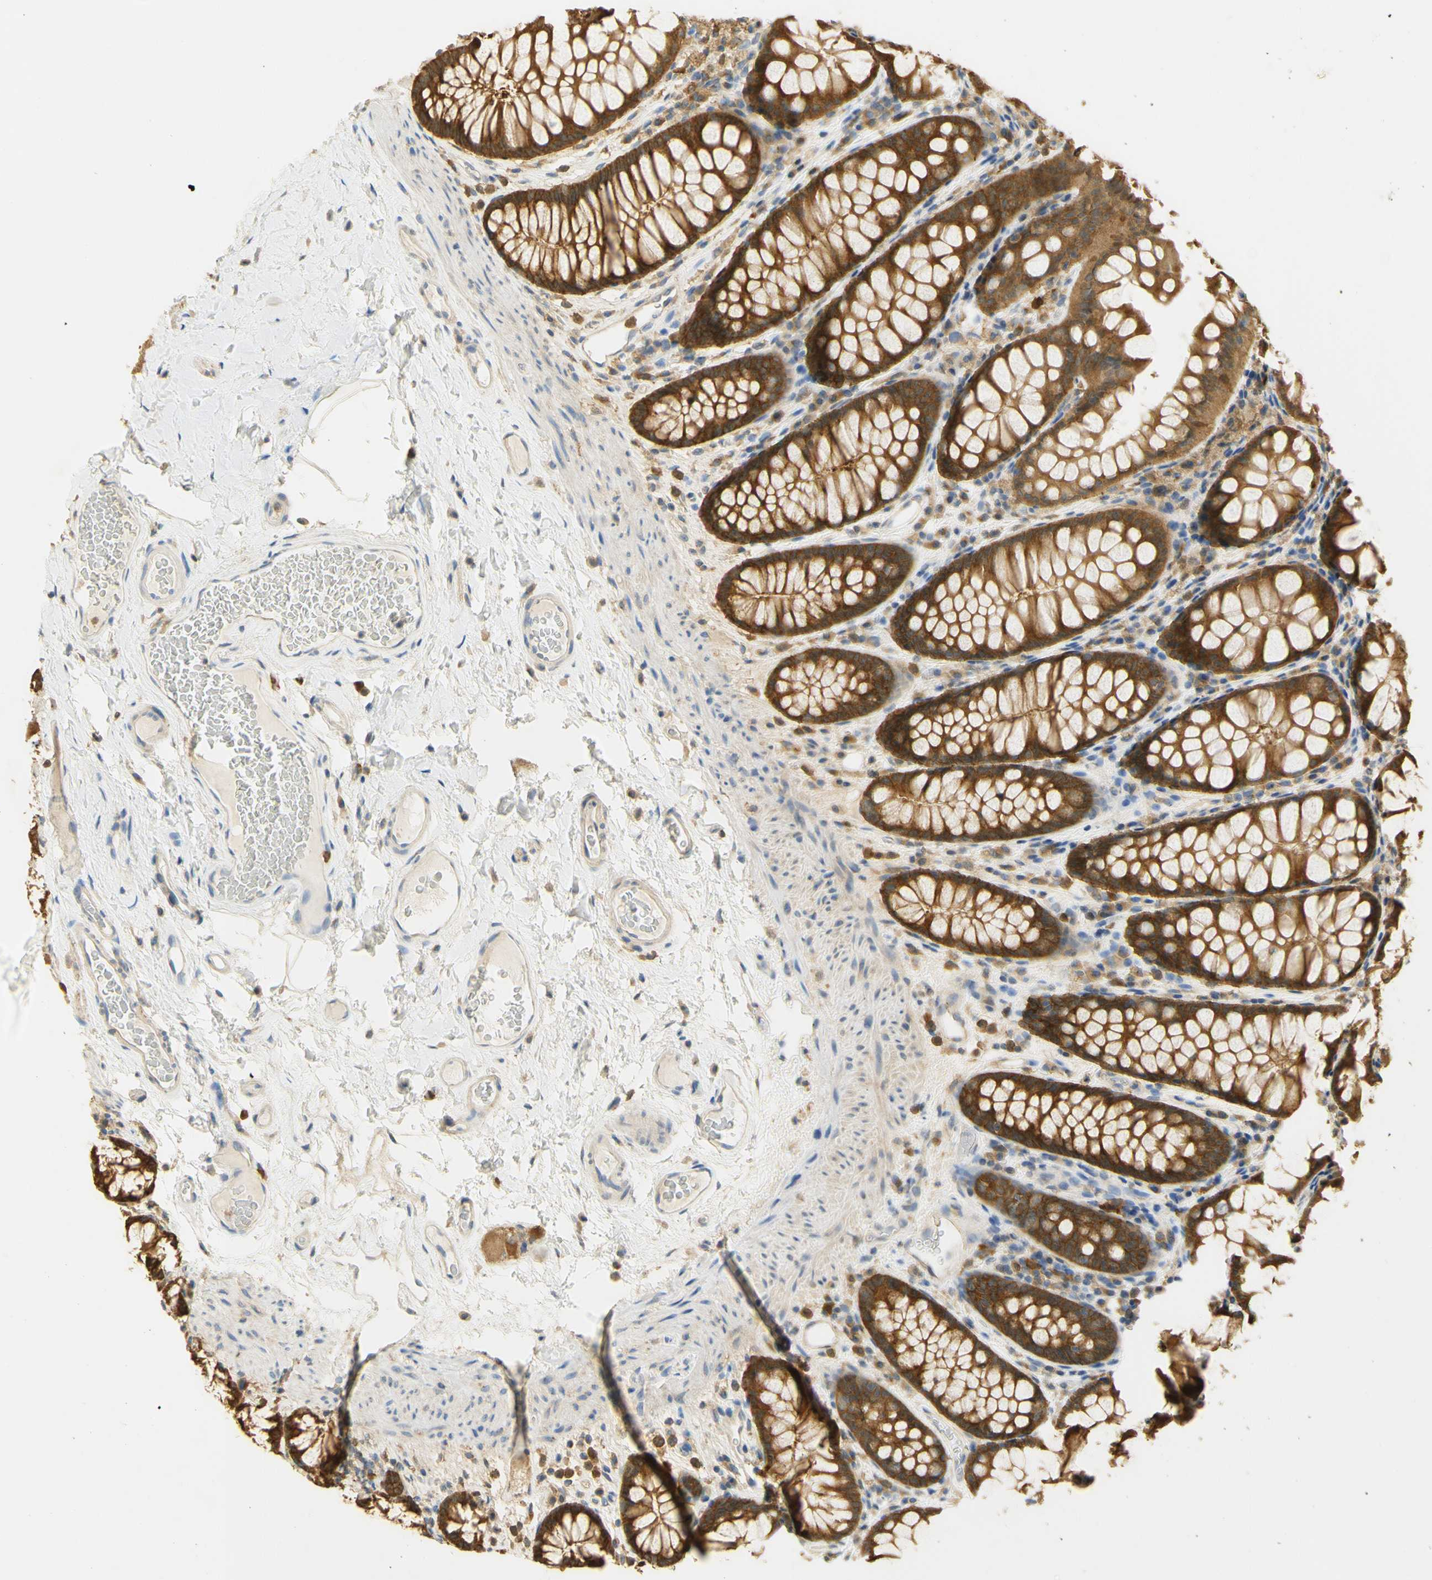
{"staining": {"intensity": "negative", "quantity": "none", "location": "none"}, "tissue": "colon", "cell_type": "Endothelial cells", "image_type": "normal", "snomed": [{"axis": "morphology", "description": "Normal tissue, NOS"}, {"axis": "topography", "description": "Colon"}], "caption": "High magnification brightfield microscopy of unremarkable colon stained with DAB (brown) and counterstained with hematoxylin (blue): endothelial cells show no significant staining.", "gene": "PAK1", "patient": {"sex": "female", "age": 55}}